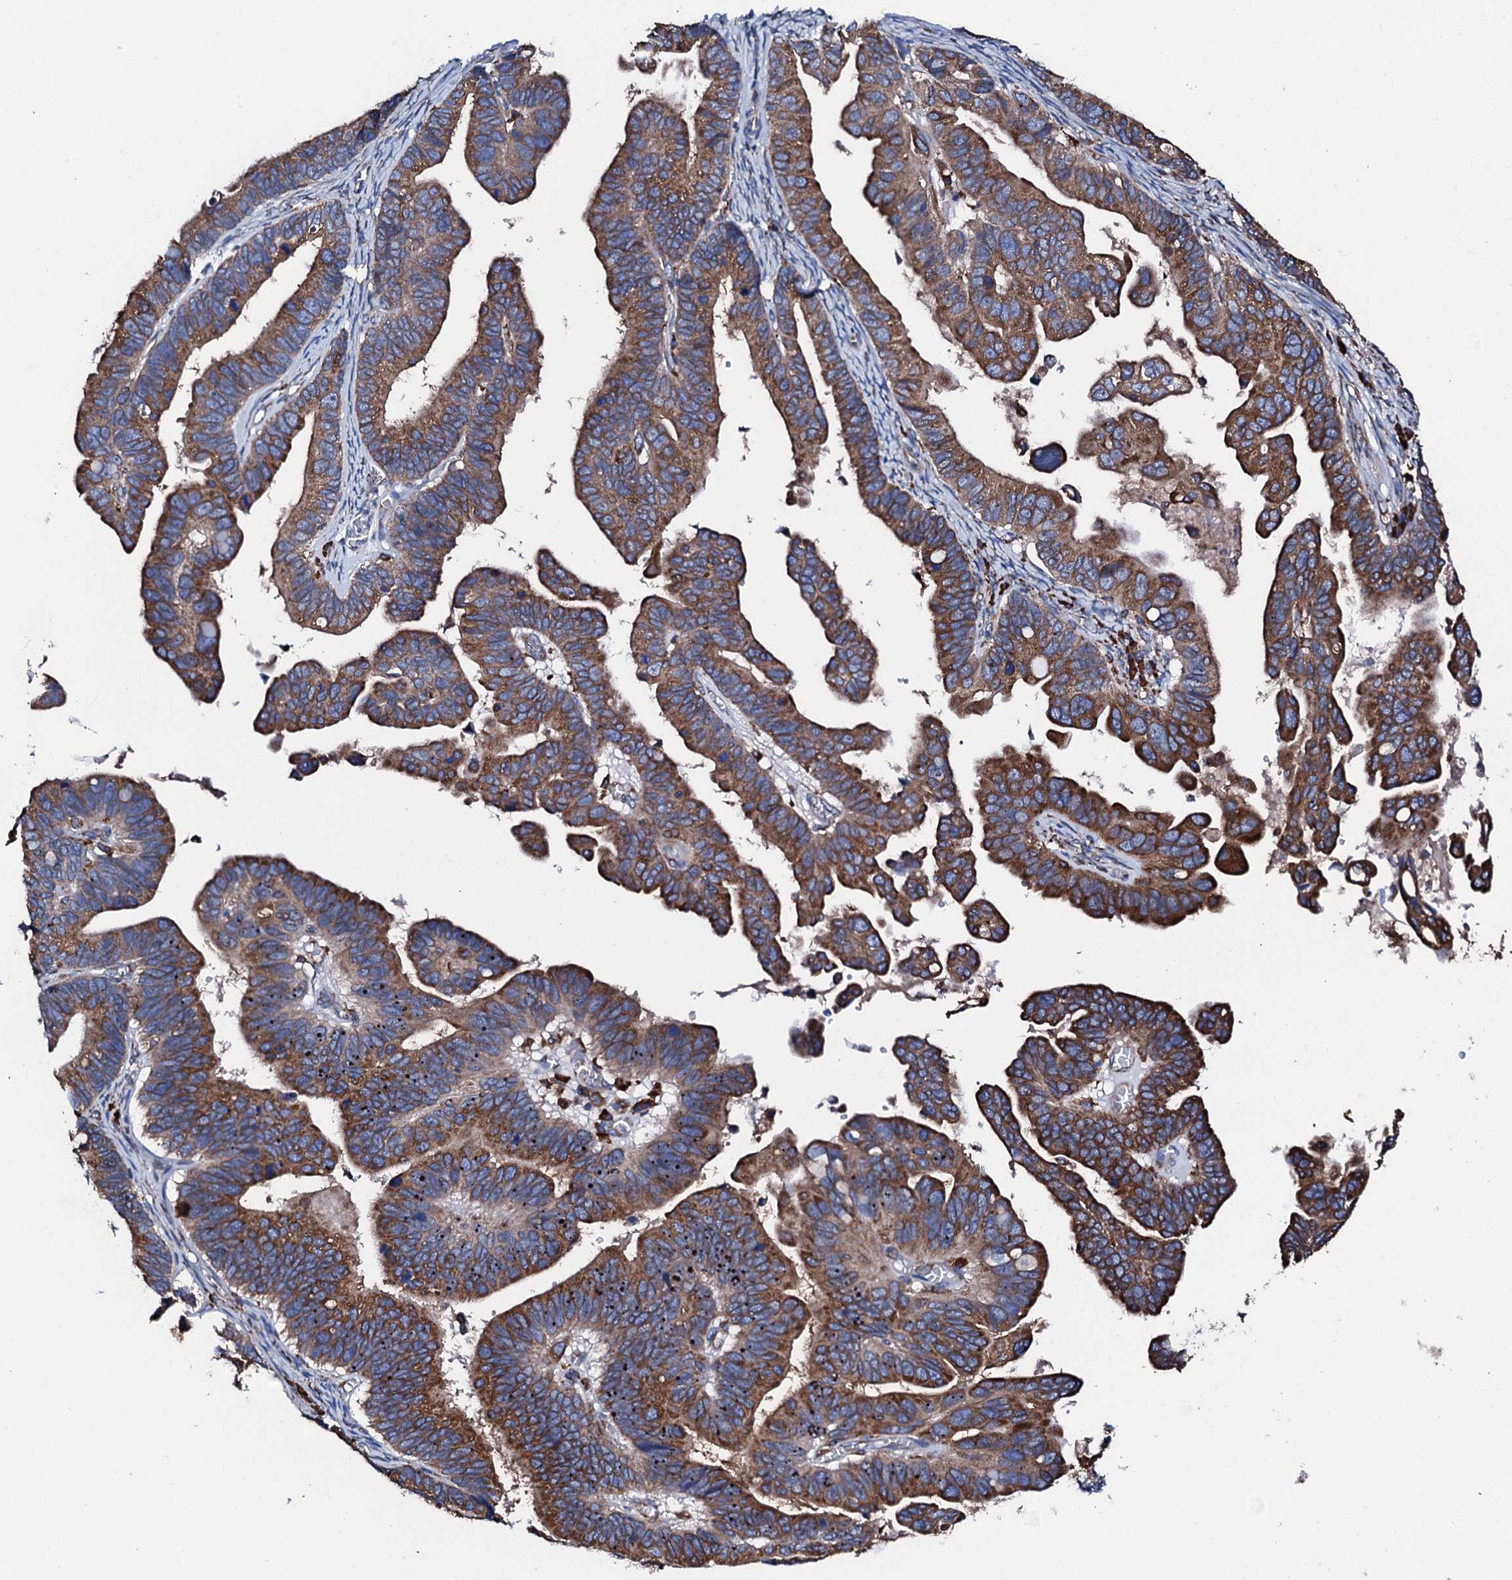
{"staining": {"intensity": "strong", "quantity": ">75%", "location": "cytoplasmic/membranous"}, "tissue": "ovarian cancer", "cell_type": "Tumor cells", "image_type": "cancer", "snomed": [{"axis": "morphology", "description": "Cystadenocarcinoma, serous, NOS"}, {"axis": "topography", "description": "Ovary"}], "caption": "There is high levels of strong cytoplasmic/membranous staining in tumor cells of ovarian cancer (serous cystadenocarcinoma), as demonstrated by immunohistochemical staining (brown color).", "gene": "AMDHD1", "patient": {"sex": "female", "age": 56}}